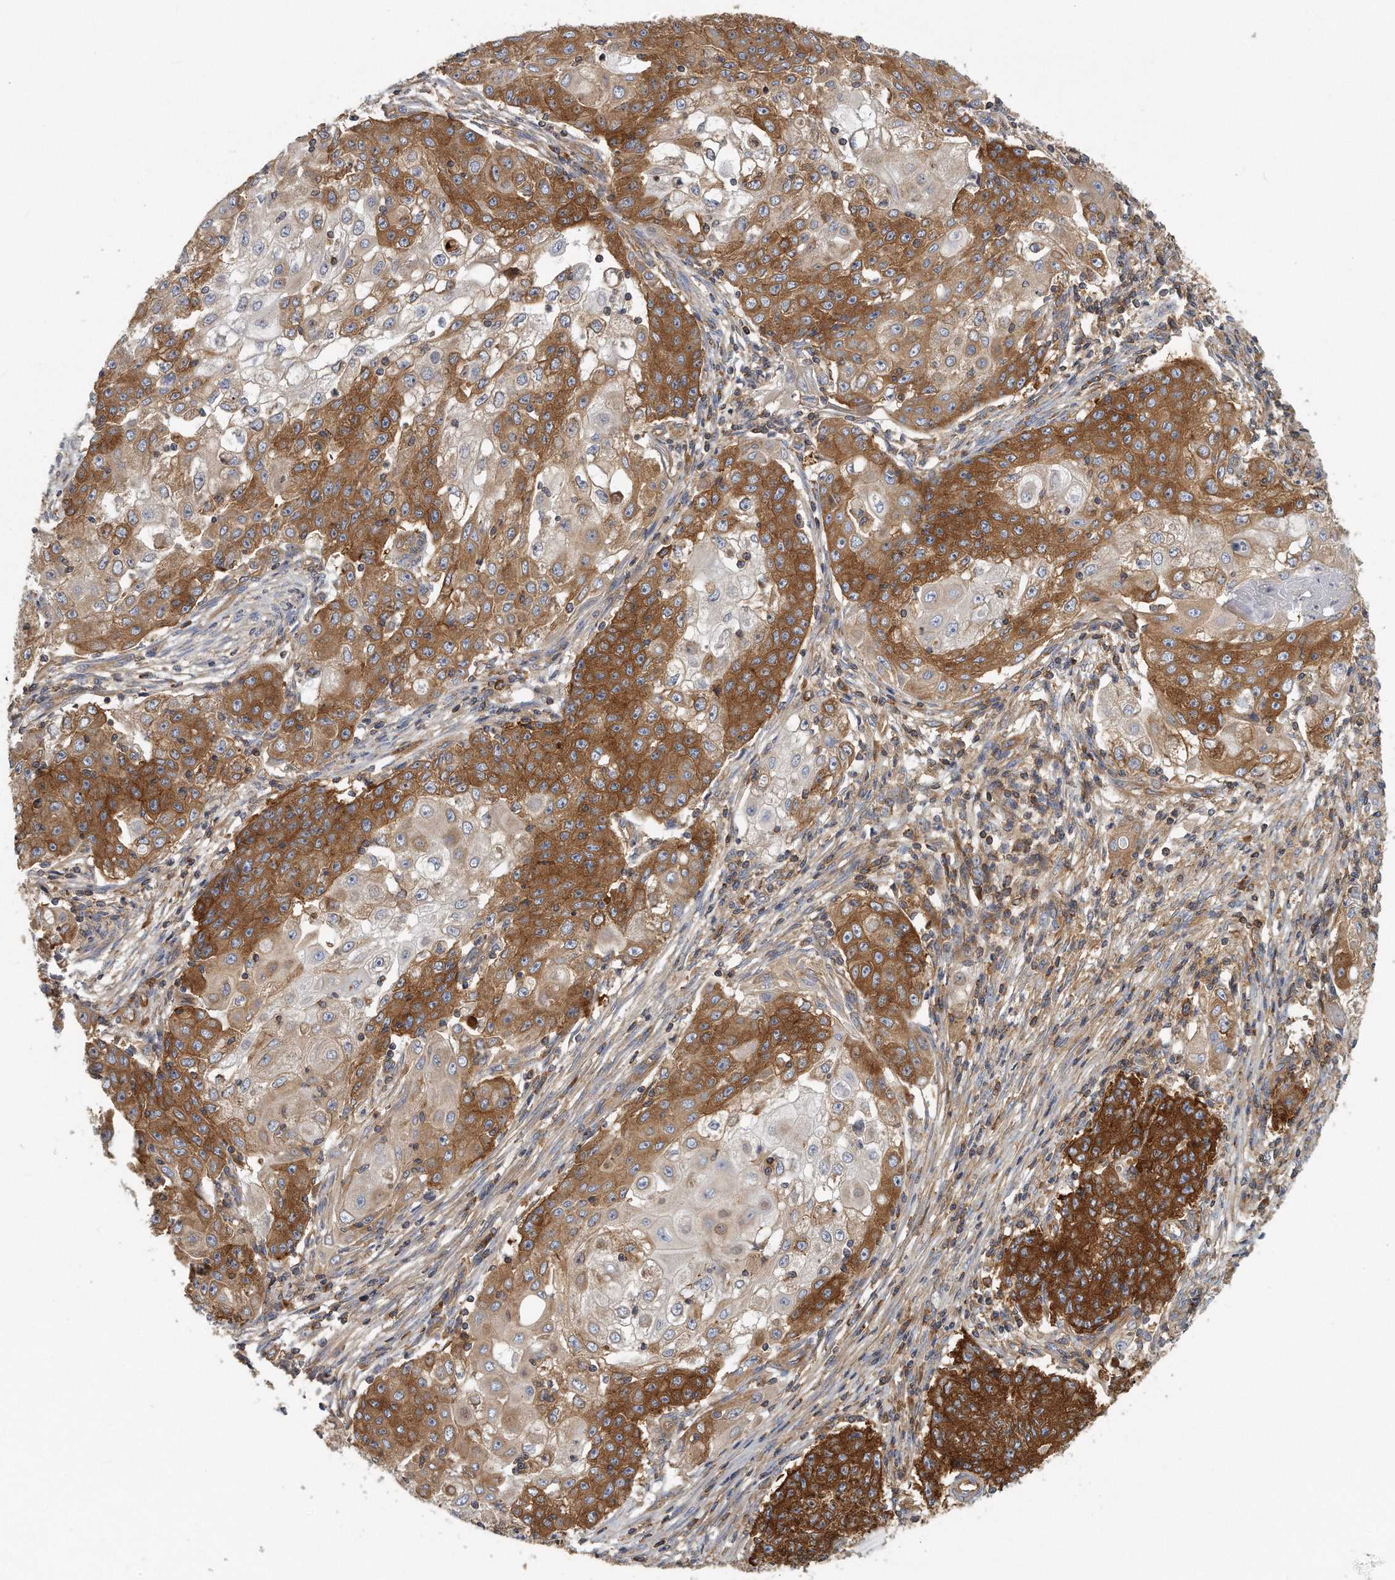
{"staining": {"intensity": "strong", "quantity": "25%-75%", "location": "cytoplasmic/membranous"}, "tissue": "ovarian cancer", "cell_type": "Tumor cells", "image_type": "cancer", "snomed": [{"axis": "morphology", "description": "Carcinoma, endometroid"}, {"axis": "topography", "description": "Ovary"}], "caption": "Protein expression analysis of ovarian cancer (endometroid carcinoma) reveals strong cytoplasmic/membranous positivity in about 25%-75% of tumor cells. (DAB (3,3'-diaminobenzidine) IHC with brightfield microscopy, high magnification).", "gene": "EIF3I", "patient": {"sex": "female", "age": 42}}